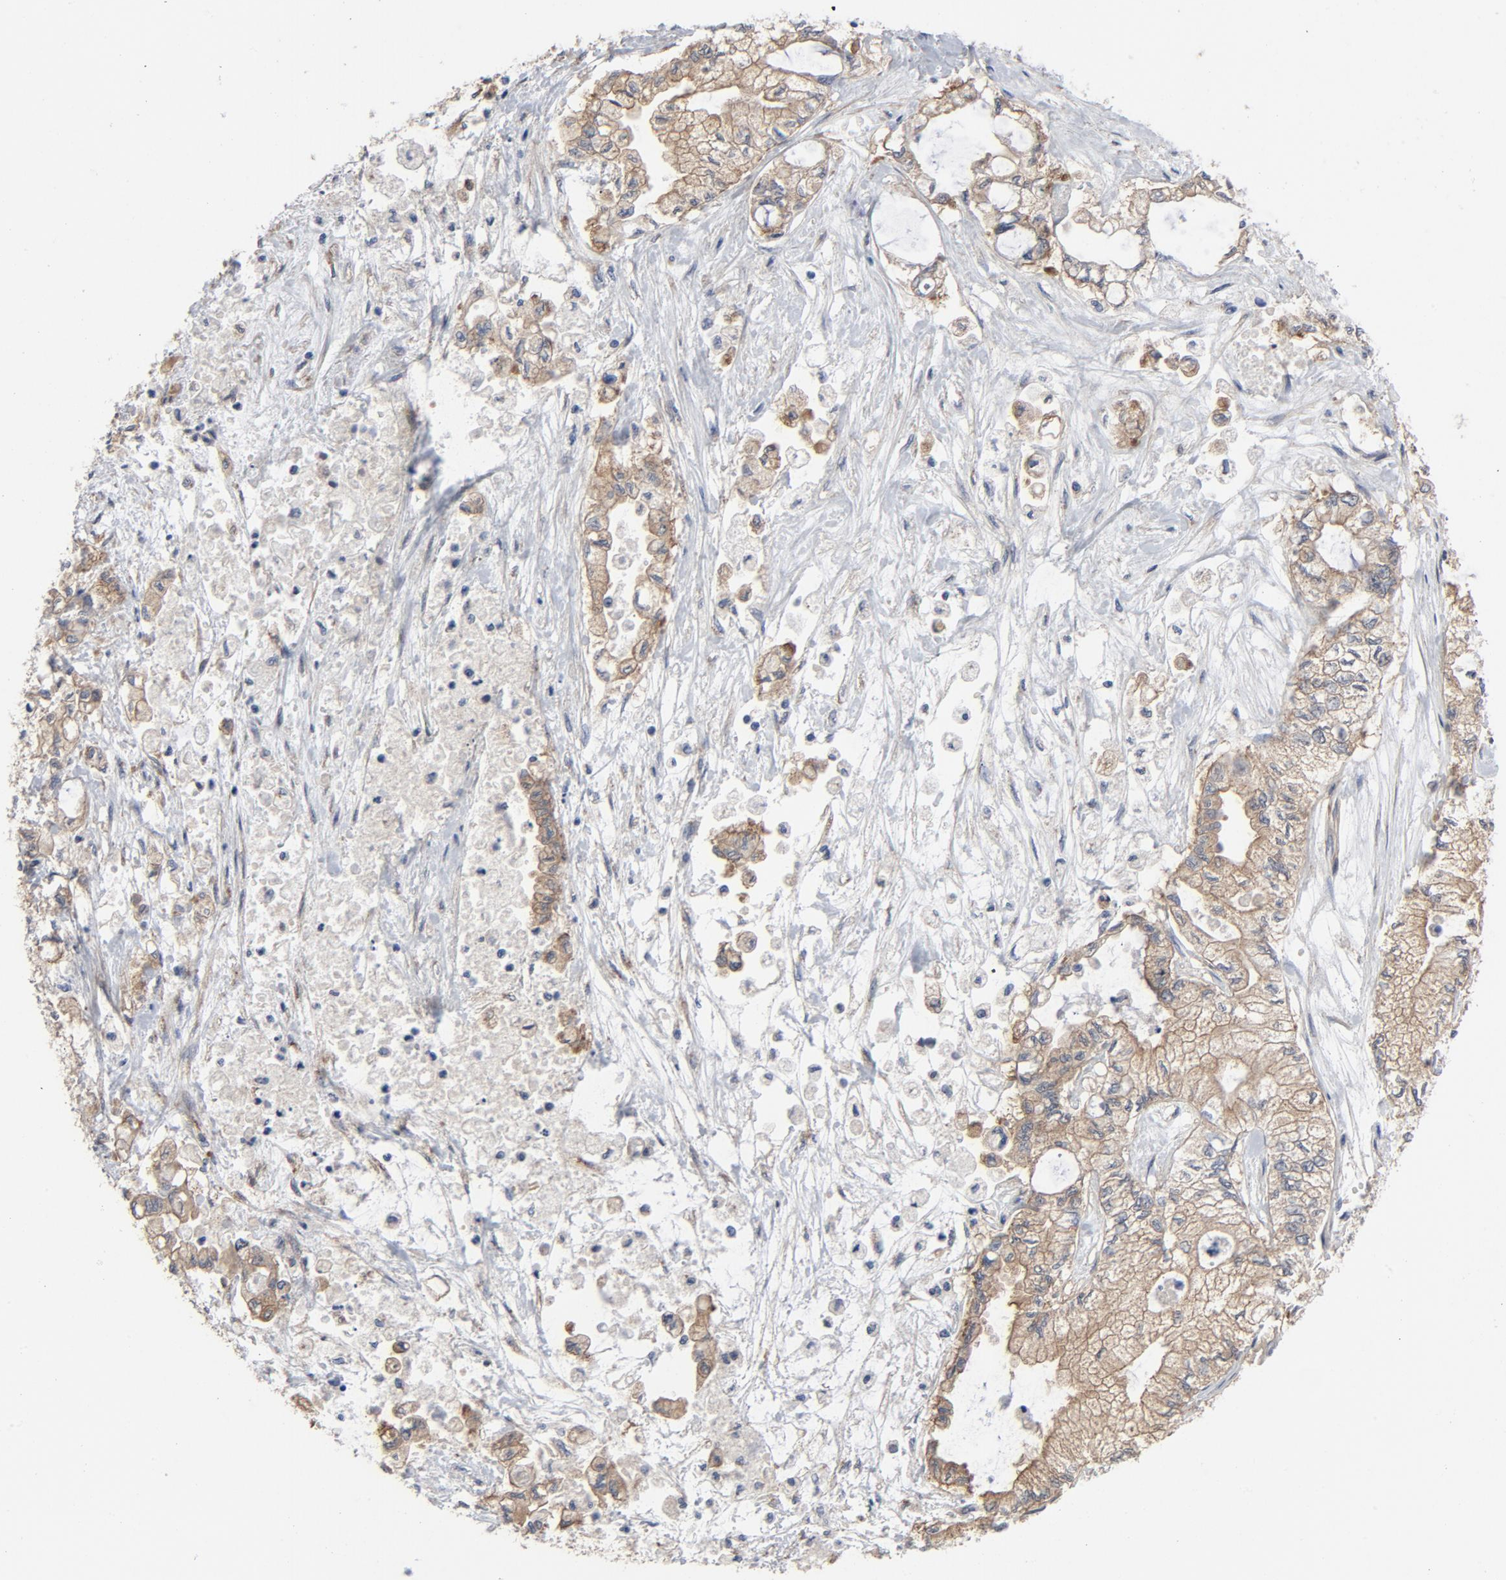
{"staining": {"intensity": "moderate", "quantity": ">75%", "location": "cytoplasmic/membranous"}, "tissue": "pancreatic cancer", "cell_type": "Tumor cells", "image_type": "cancer", "snomed": [{"axis": "morphology", "description": "Adenocarcinoma, NOS"}, {"axis": "topography", "description": "Pancreas"}], "caption": "Tumor cells demonstrate moderate cytoplasmic/membranous positivity in approximately >75% of cells in pancreatic cancer (adenocarcinoma).", "gene": "DYNLT3", "patient": {"sex": "male", "age": 79}}